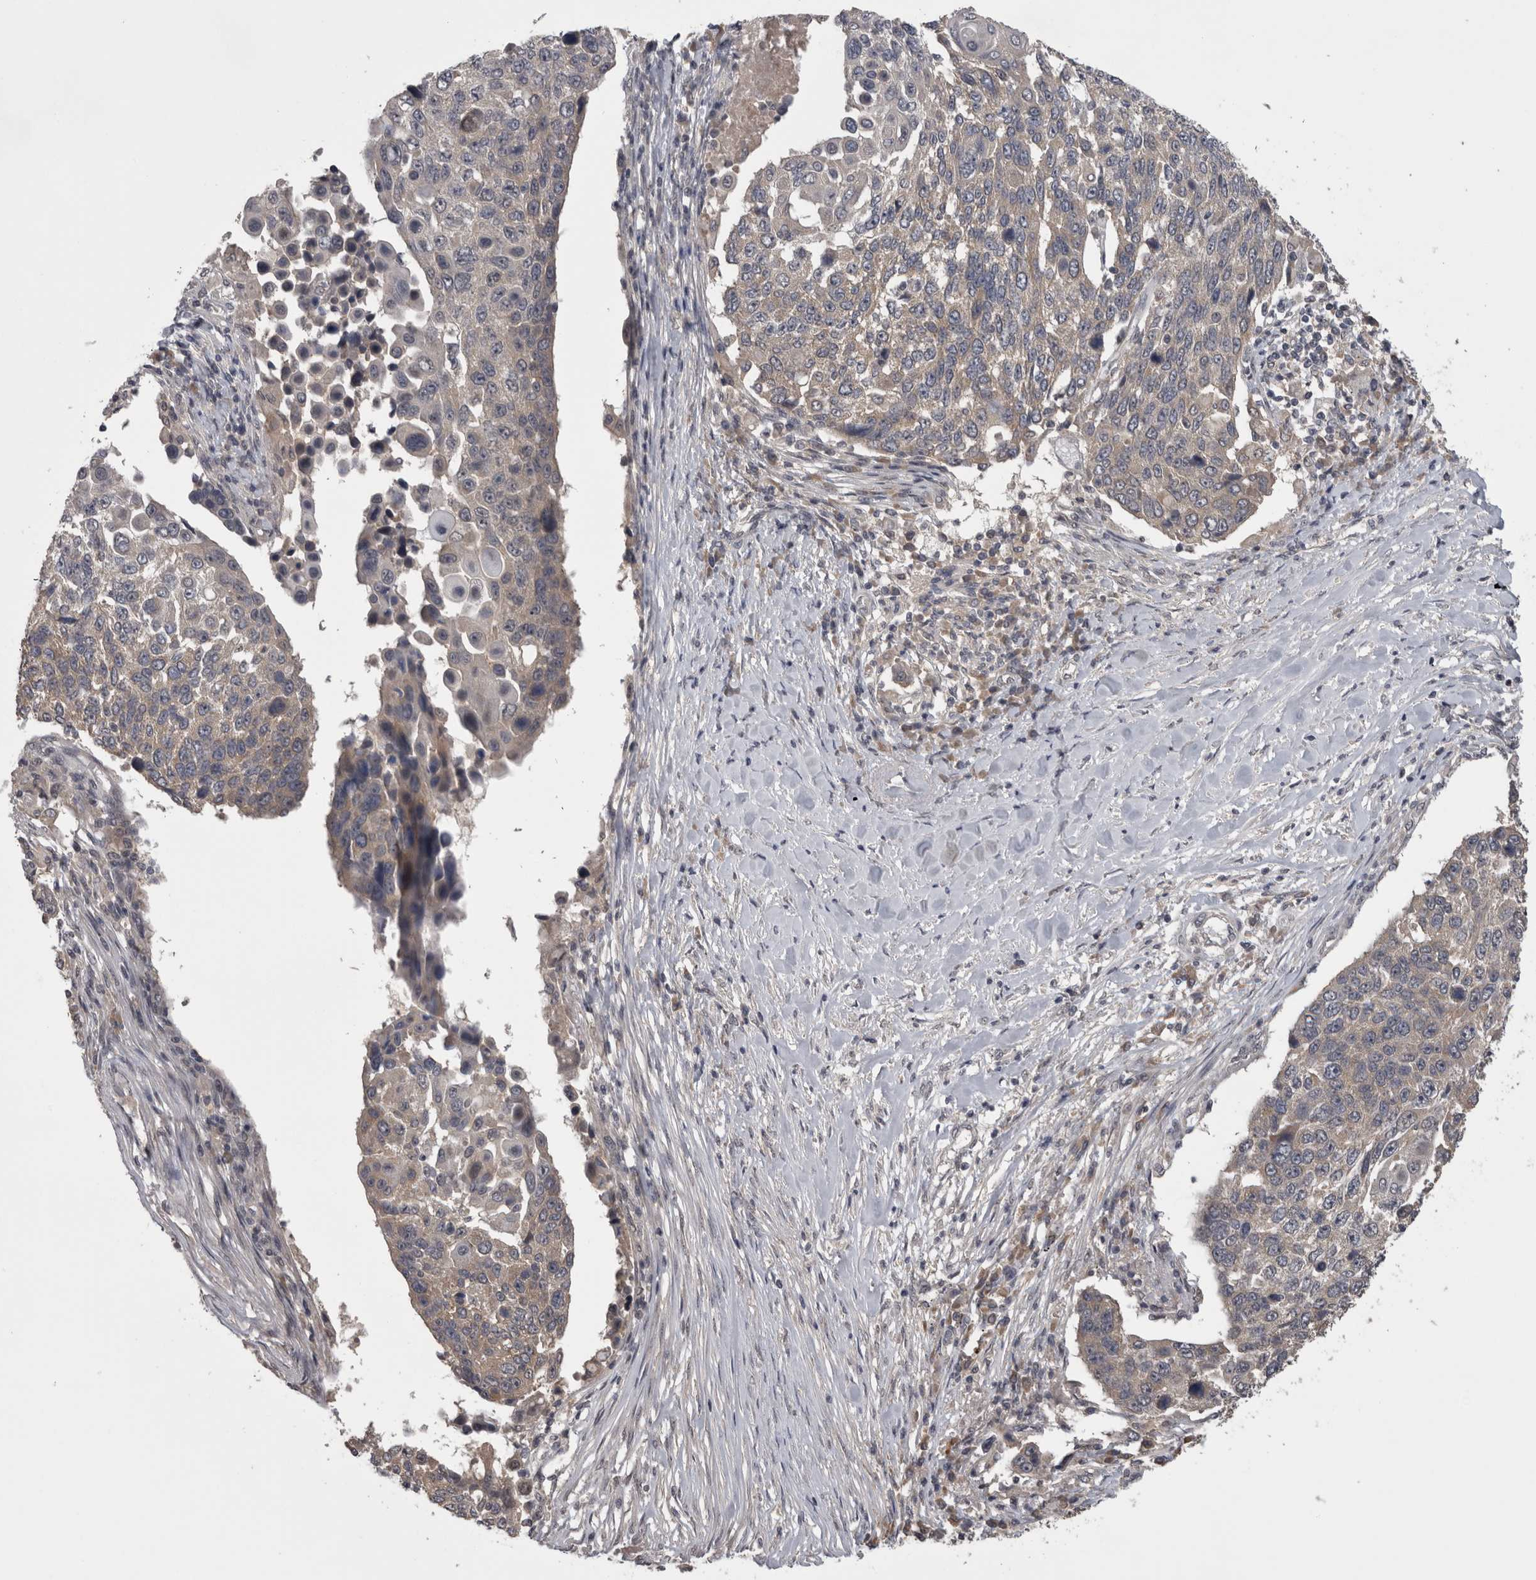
{"staining": {"intensity": "weak", "quantity": "25%-75%", "location": "cytoplasmic/membranous"}, "tissue": "lung cancer", "cell_type": "Tumor cells", "image_type": "cancer", "snomed": [{"axis": "morphology", "description": "Squamous cell carcinoma, NOS"}, {"axis": "topography", "description": "Lung"}], "caption": "Squamous cell carcinoma (lung) stained for a protein shows weak cytoplasmic/membranous positivity in tumor cells.", "gene": "ZNF114", "patient": {"sex": "male", "age": 66}}